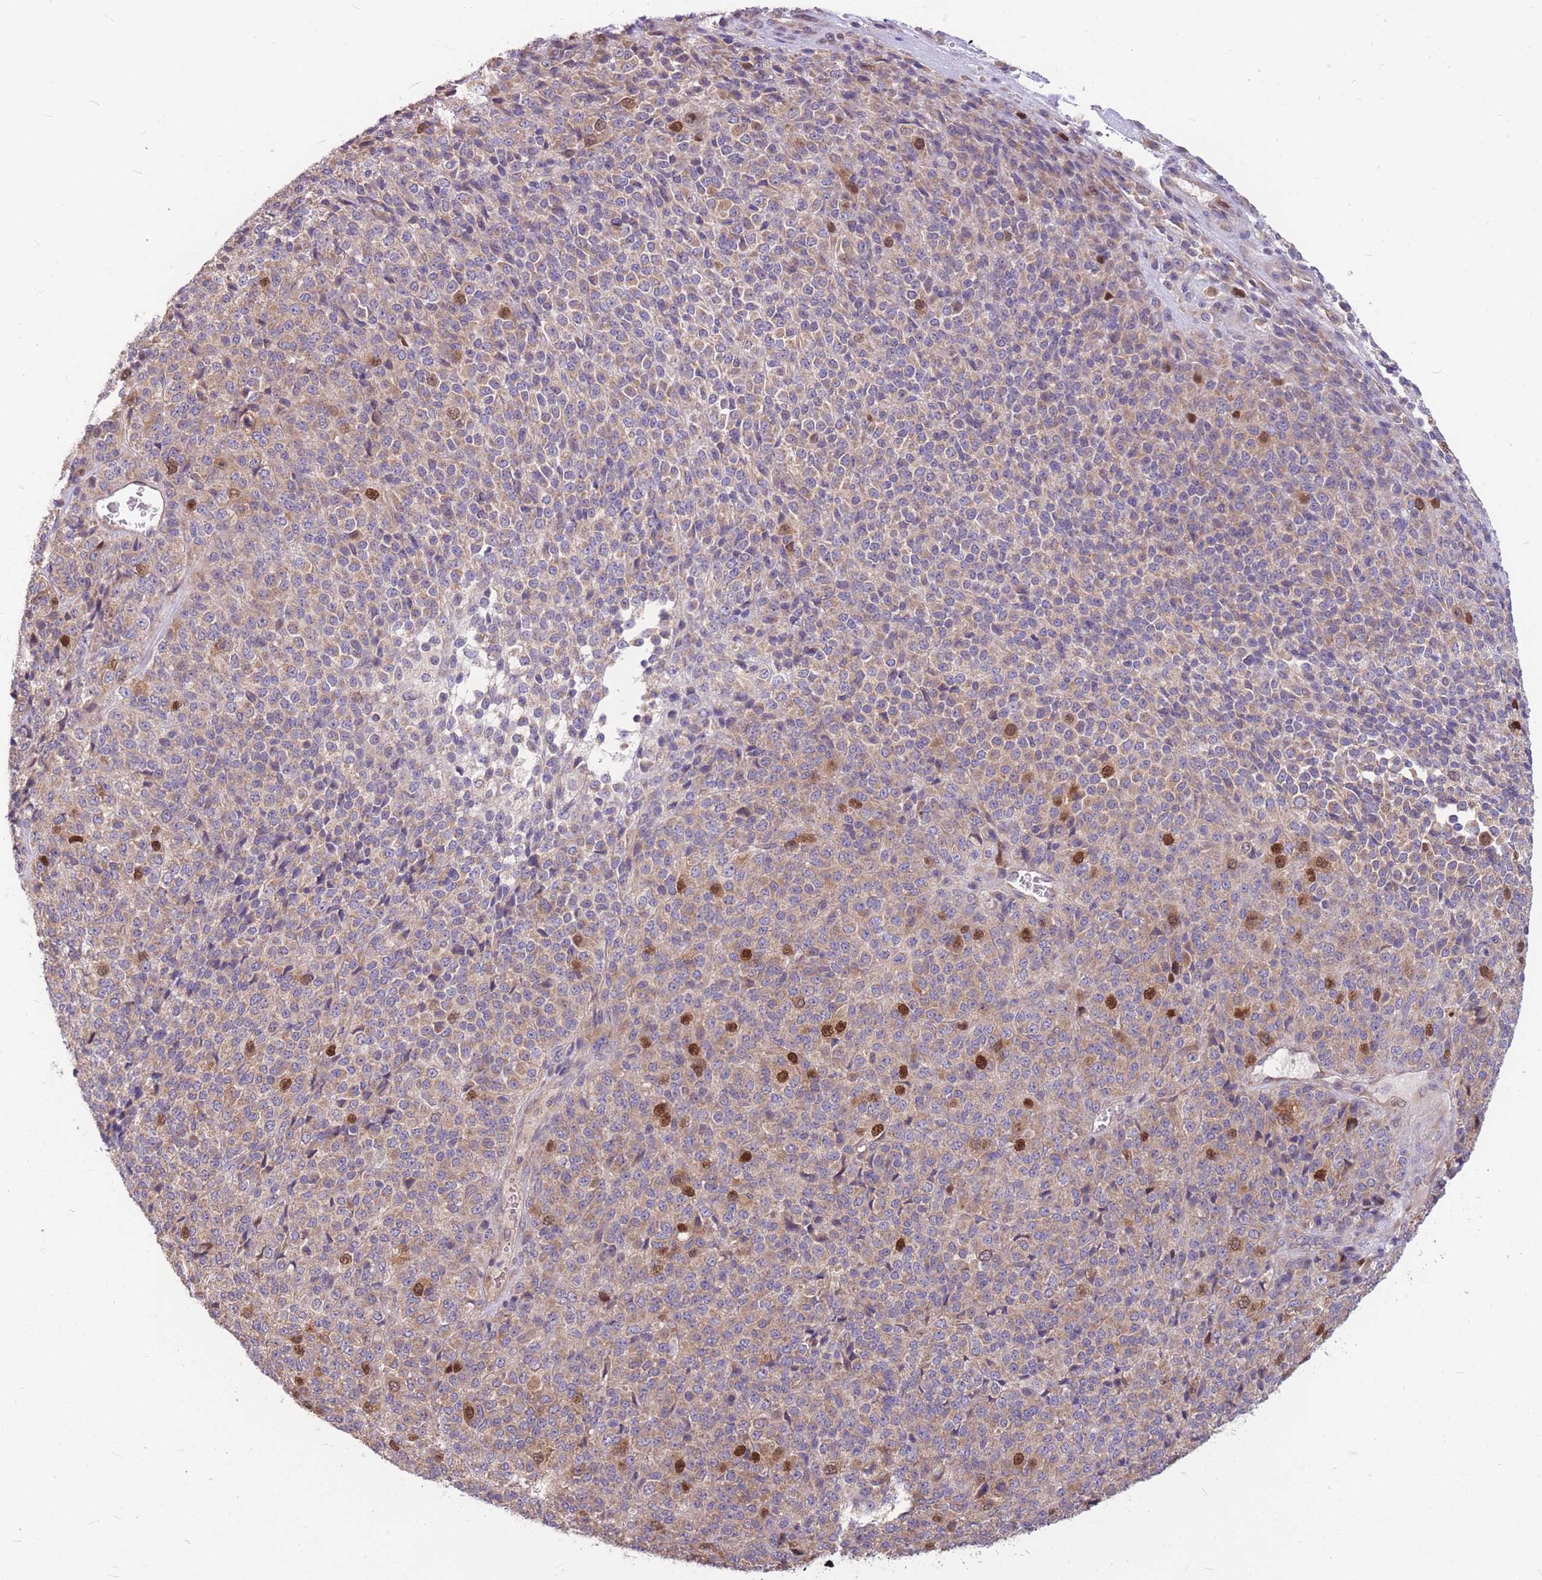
{"staining": {"intensity": "strong", "quantity": "<25%", "location": "nuclear"}, "tissue": "melanoma", "cell_type": "Tumor cells", "image_type": "cancer", "snomed": [{"axis": "morphology", "description": "Malignant melanoma, Metastatic site"}, {"axis": "topography", "description": "Brain"}], "caption": "Malignant melanoma (metastatic site) stained for a protein exhibits strong nuclear positivity in tumor cells. Using DAB (3,3'-diaminobenzidine) (brown) and hematoxylin (blue) stains, captured at high magnification using brightfield microscopy.", "gene": "GMNN", "patient": {"sex": "female", "age": 56}}